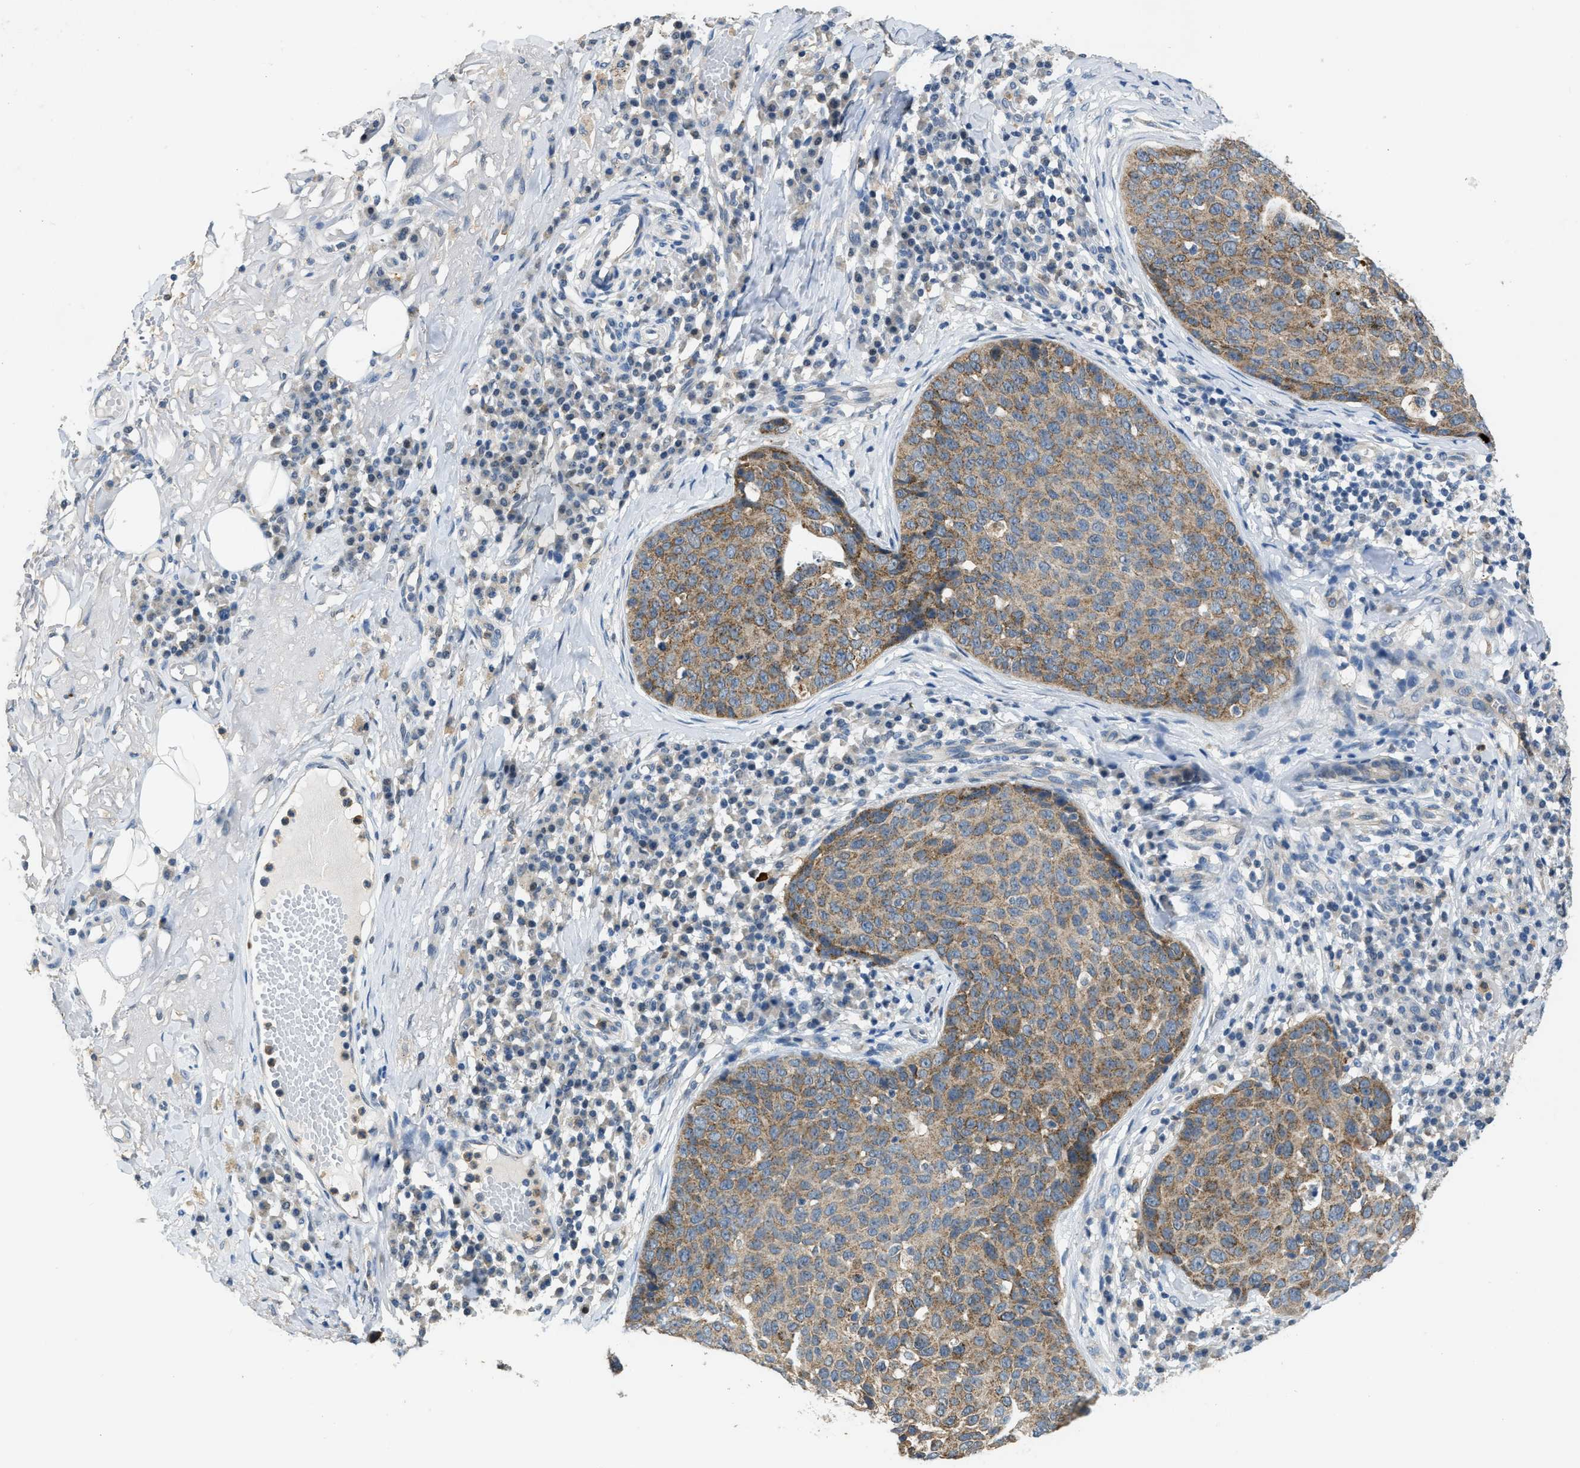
{"staining": {"intensity": "weak", "quantity": ">75%", "location": "cytoplasmic/membranous"}, "tissue": "skin cancer", "cell_type": "Tumor cells", "image_type": "cancer", "snomed": [{"axis": "morphology", "description": "Squamous cell carcinoma in situ, NOS"}, {"axis": "morphology", "description": "Squamous cell carcinoma, NOS"}, {"axis": "topography", "description": "Skin"}], "caption": "Immunohistochemical staining of human skin squamous cell carcinoma reveals low levels of weak cytoplasmic/membranous protein positivity in approximately >75% of tumor cells.", "gene": "TOMM34", "patient": {"sex": "male", "age": 93}}